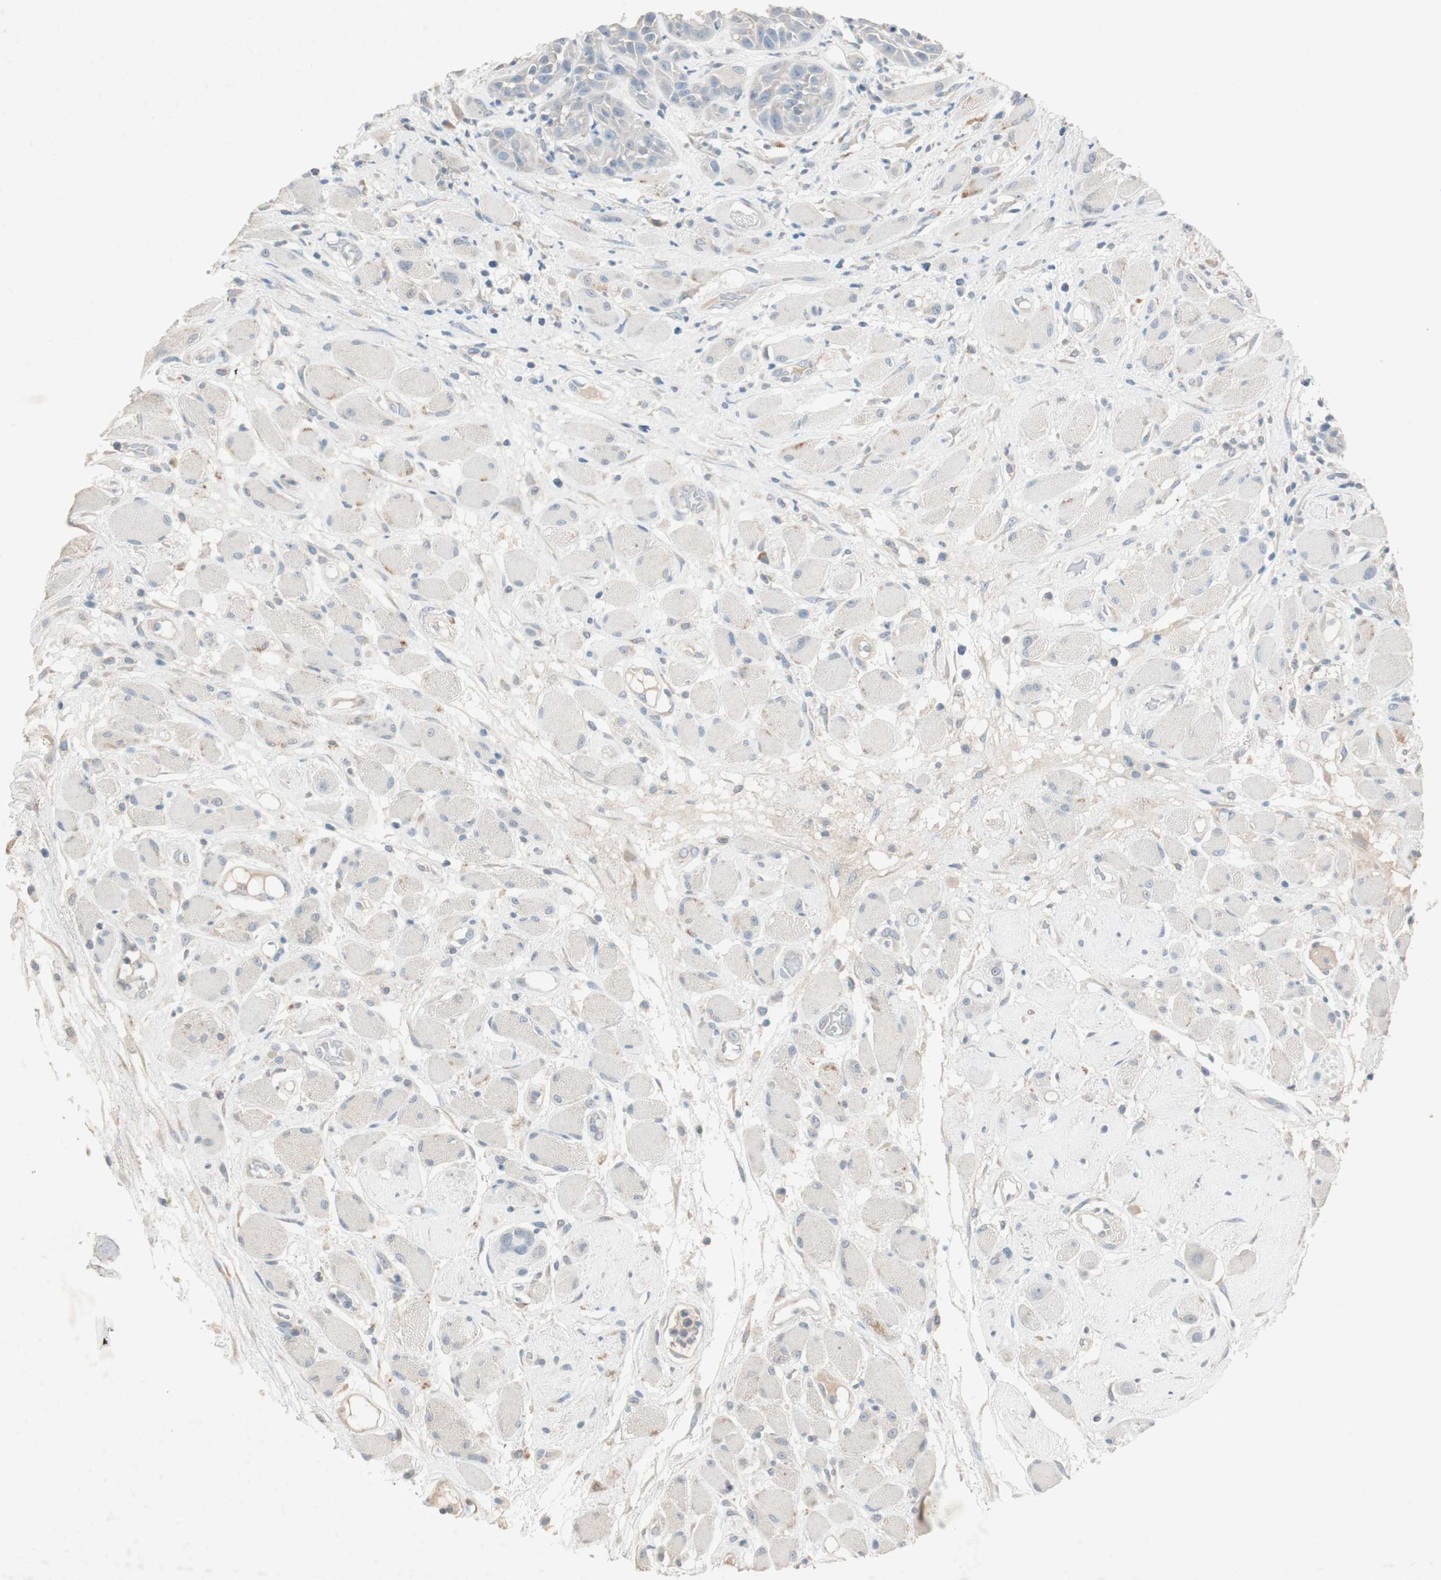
{"staining": {"intensity": "negative", "quantity": "none", "location": "none"}, "tissue": "head and neck cancer", "cell_type": "Tumor cells", "image_type": "cancer", "snomed": [{"axis": "morphology", "description": "Squamous cell carcinoma, NOS"}, {"axis": "topography", "description": "Head-Neck"}], "caption": "An IHC image of head and neck squamous cell carcinoma is shown. There is no staining in tumor cells of head and neck squamous cell carcinoma.", "gene": "KHK", "patient": {"sex": "male", "age": 62}}